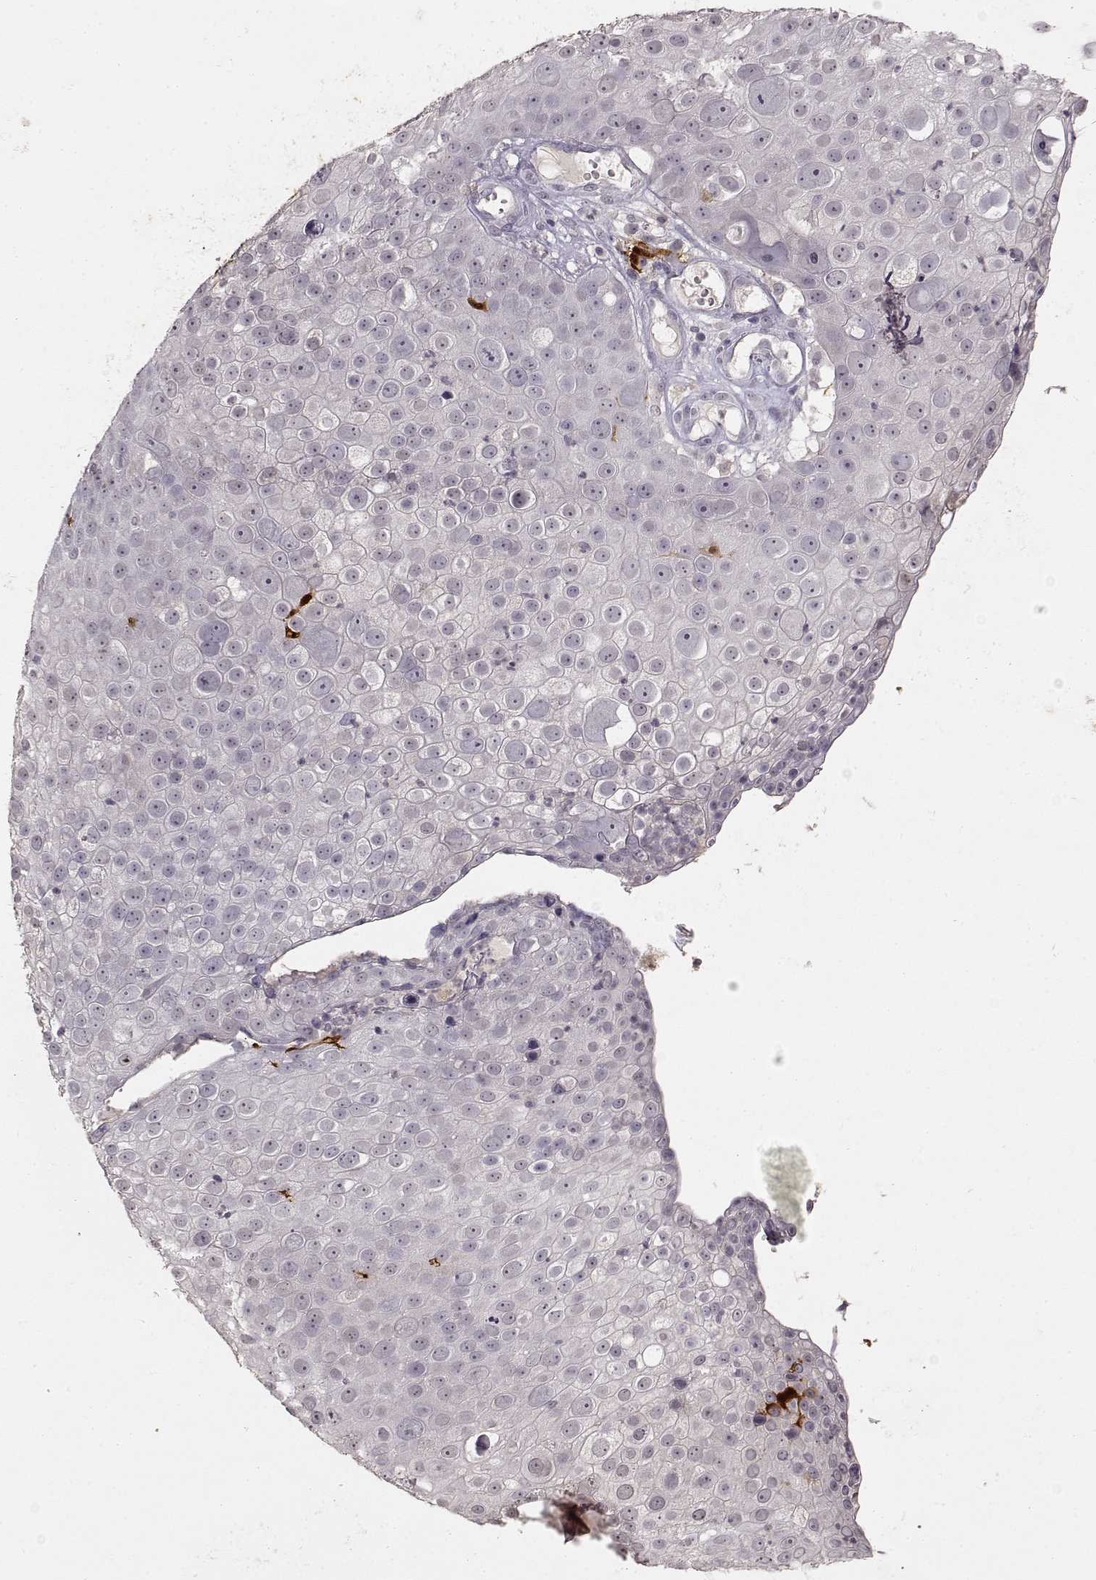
{"staining": {"intensity": "negative", "quantity": "none", "location": "none"}, "tissue": "skin cancer", "cell_type": "Tumor cells", "image_type": "cancer", "snomed": [{"axis": "morphology", "description": "Squamous cell carcinoma, NOS"}, {"axis": "topography", "description": "Skin"}], "caption": "An image of human squamous cell carcinoma (skin) is negative for staining in tumor cells.", "gene": "S100B", "patient": {"sex": "male", "age": 71}}